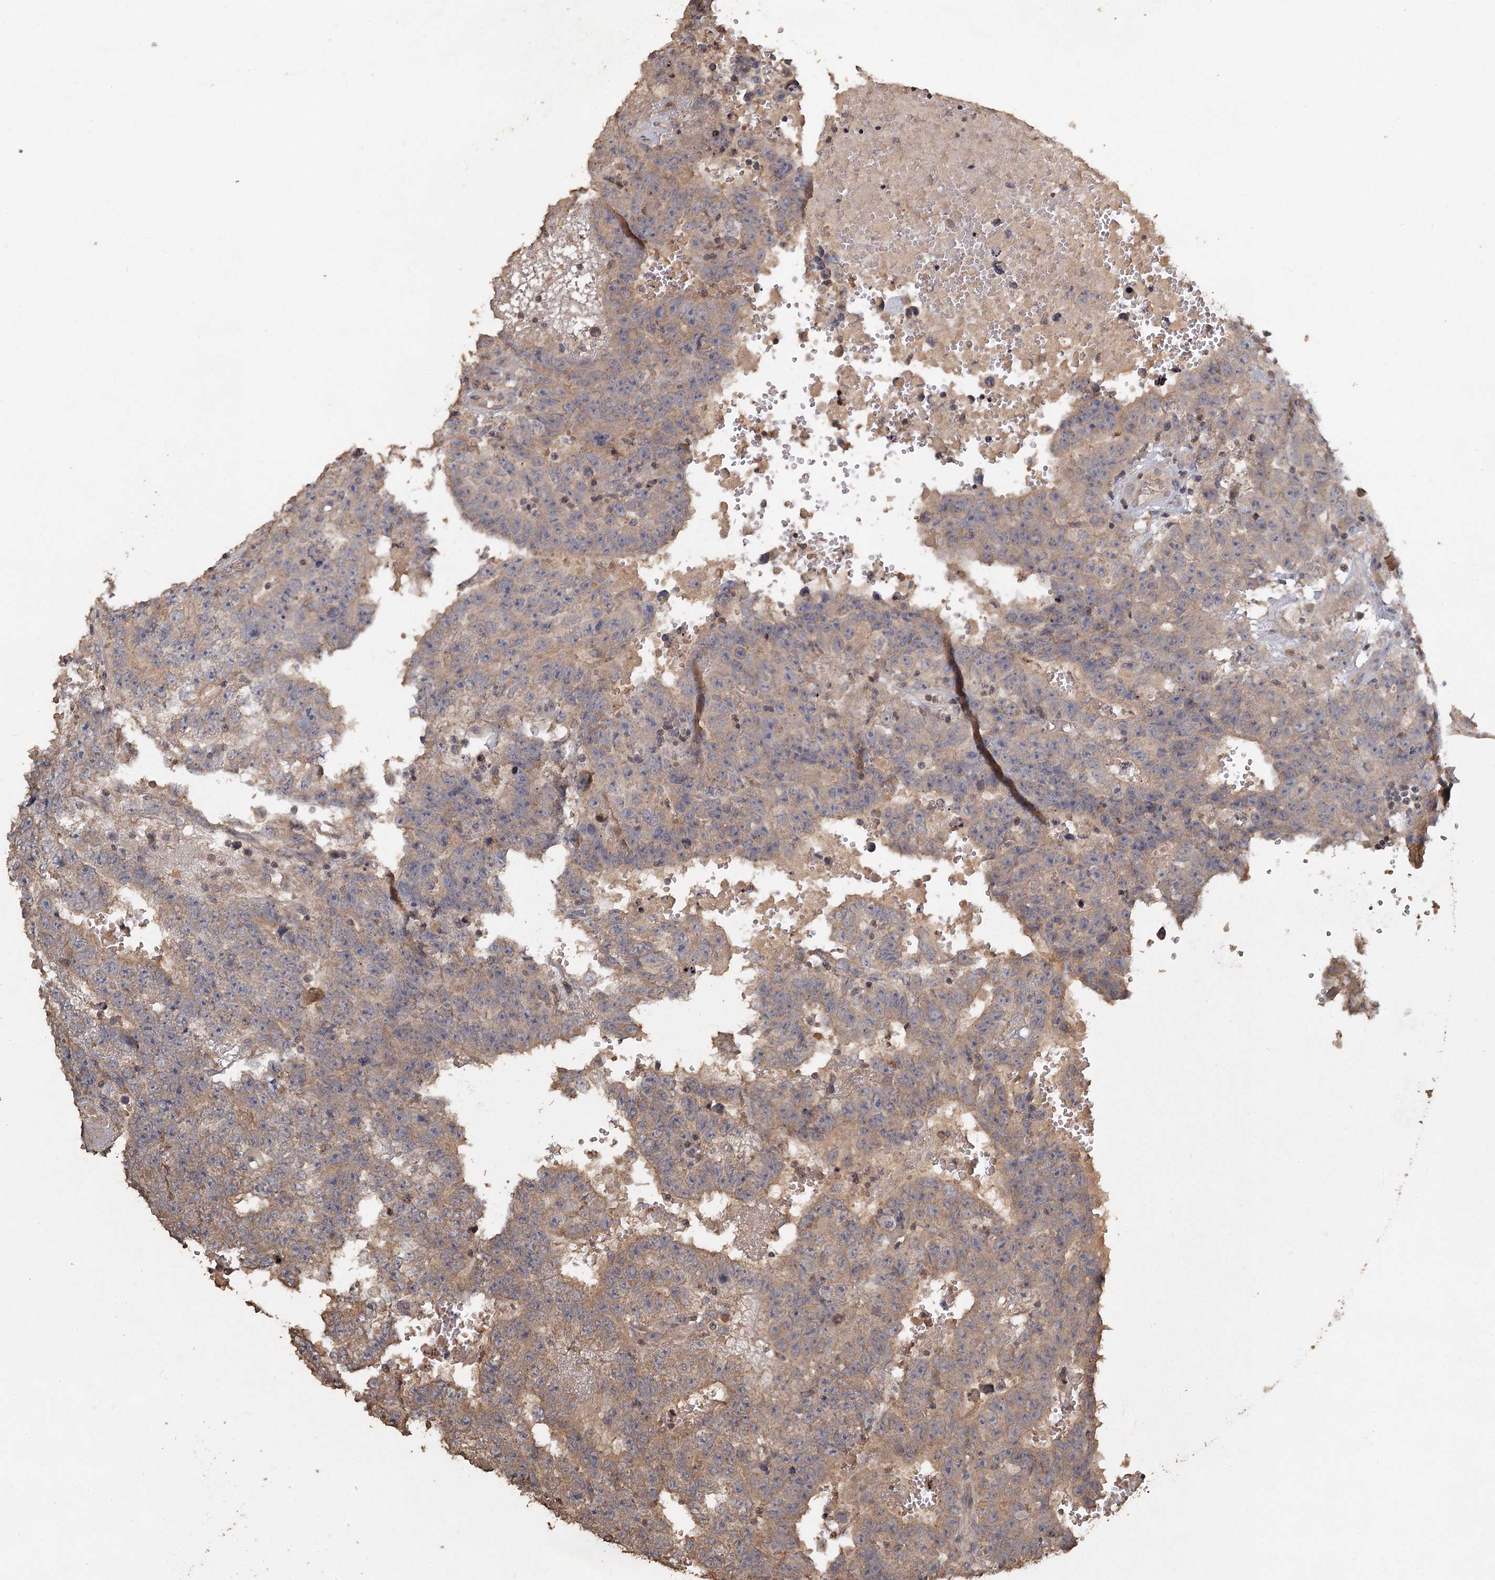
{"staining": {"intensity": "weak", "quantity": ">75%", "location": "cytoplasmic/membranous"}, "tissue": "testis cancer", "cell_type": "Tumor cells", "image_type": "cancer", "snomed": [{"axis": "morphology", "description": "Carcinoma, Embryonal, NOS"}, {"axis": "topography", "description": "Testis"}], "caption": "An image of human testis cancer (embryonal carcinoma) stained for a protein demonstrates weak cytoplasmic/membranous brown staining in tumor cells.", "gene": "CCDC61", "patient": {"sex": "male", "age": 25}}